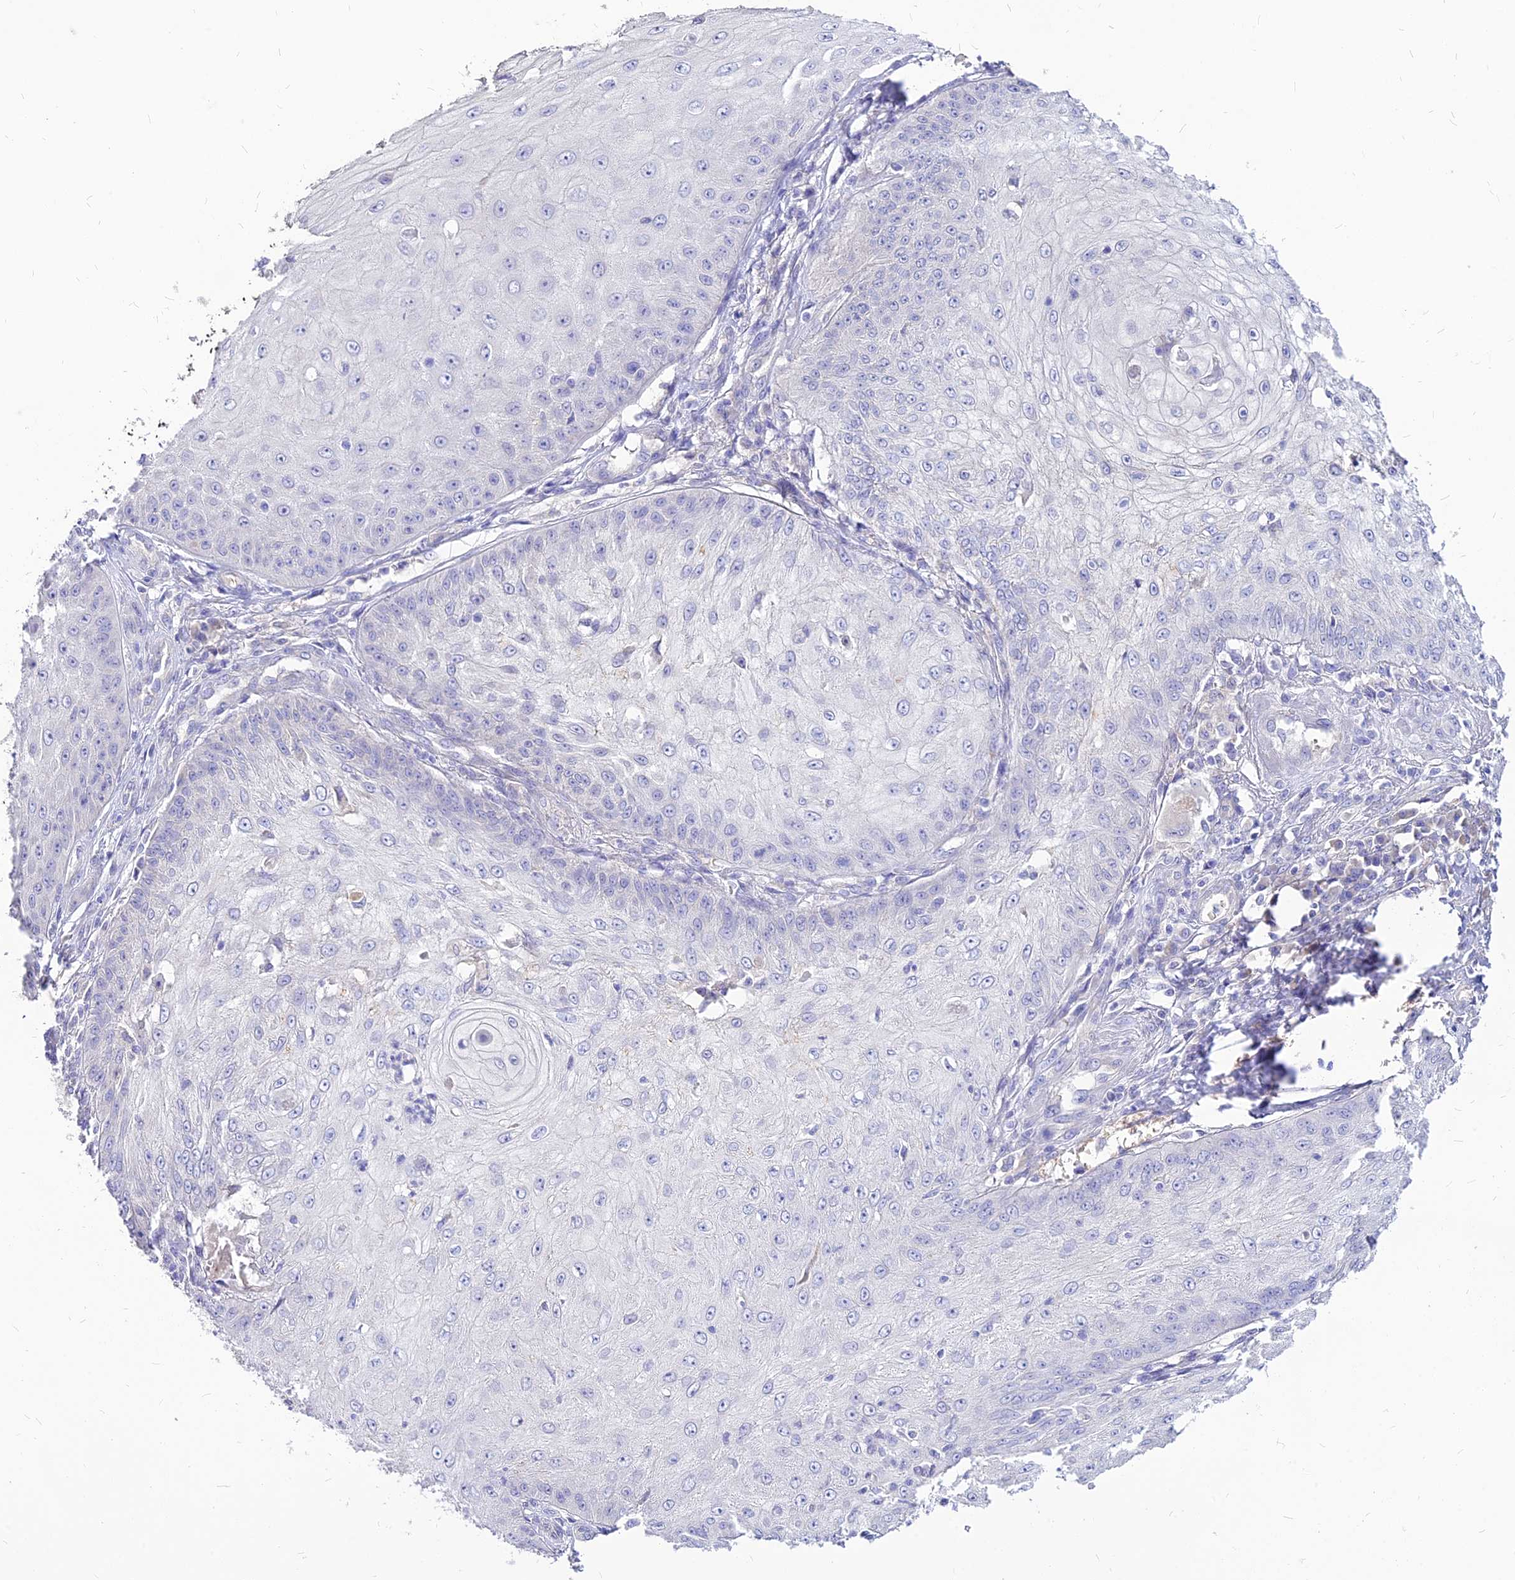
{"staining": {"intensity": "negative", "quantity": "none", "location": "none"}, "tissue": "skin cancer", "cell_type": "Tumor cells", "image_type": "cancer", "snomed": [{"axis": "morphology", "description": "Squamous cell carcinoma, NOS"}, {"axis": "topography", "description": "Skin"}], "caption": "A histopathology image of human skin cancer is negative for staining in tumor cells.", "gene": "CZIB", "patient": {"sex": "male", "age": 70}}